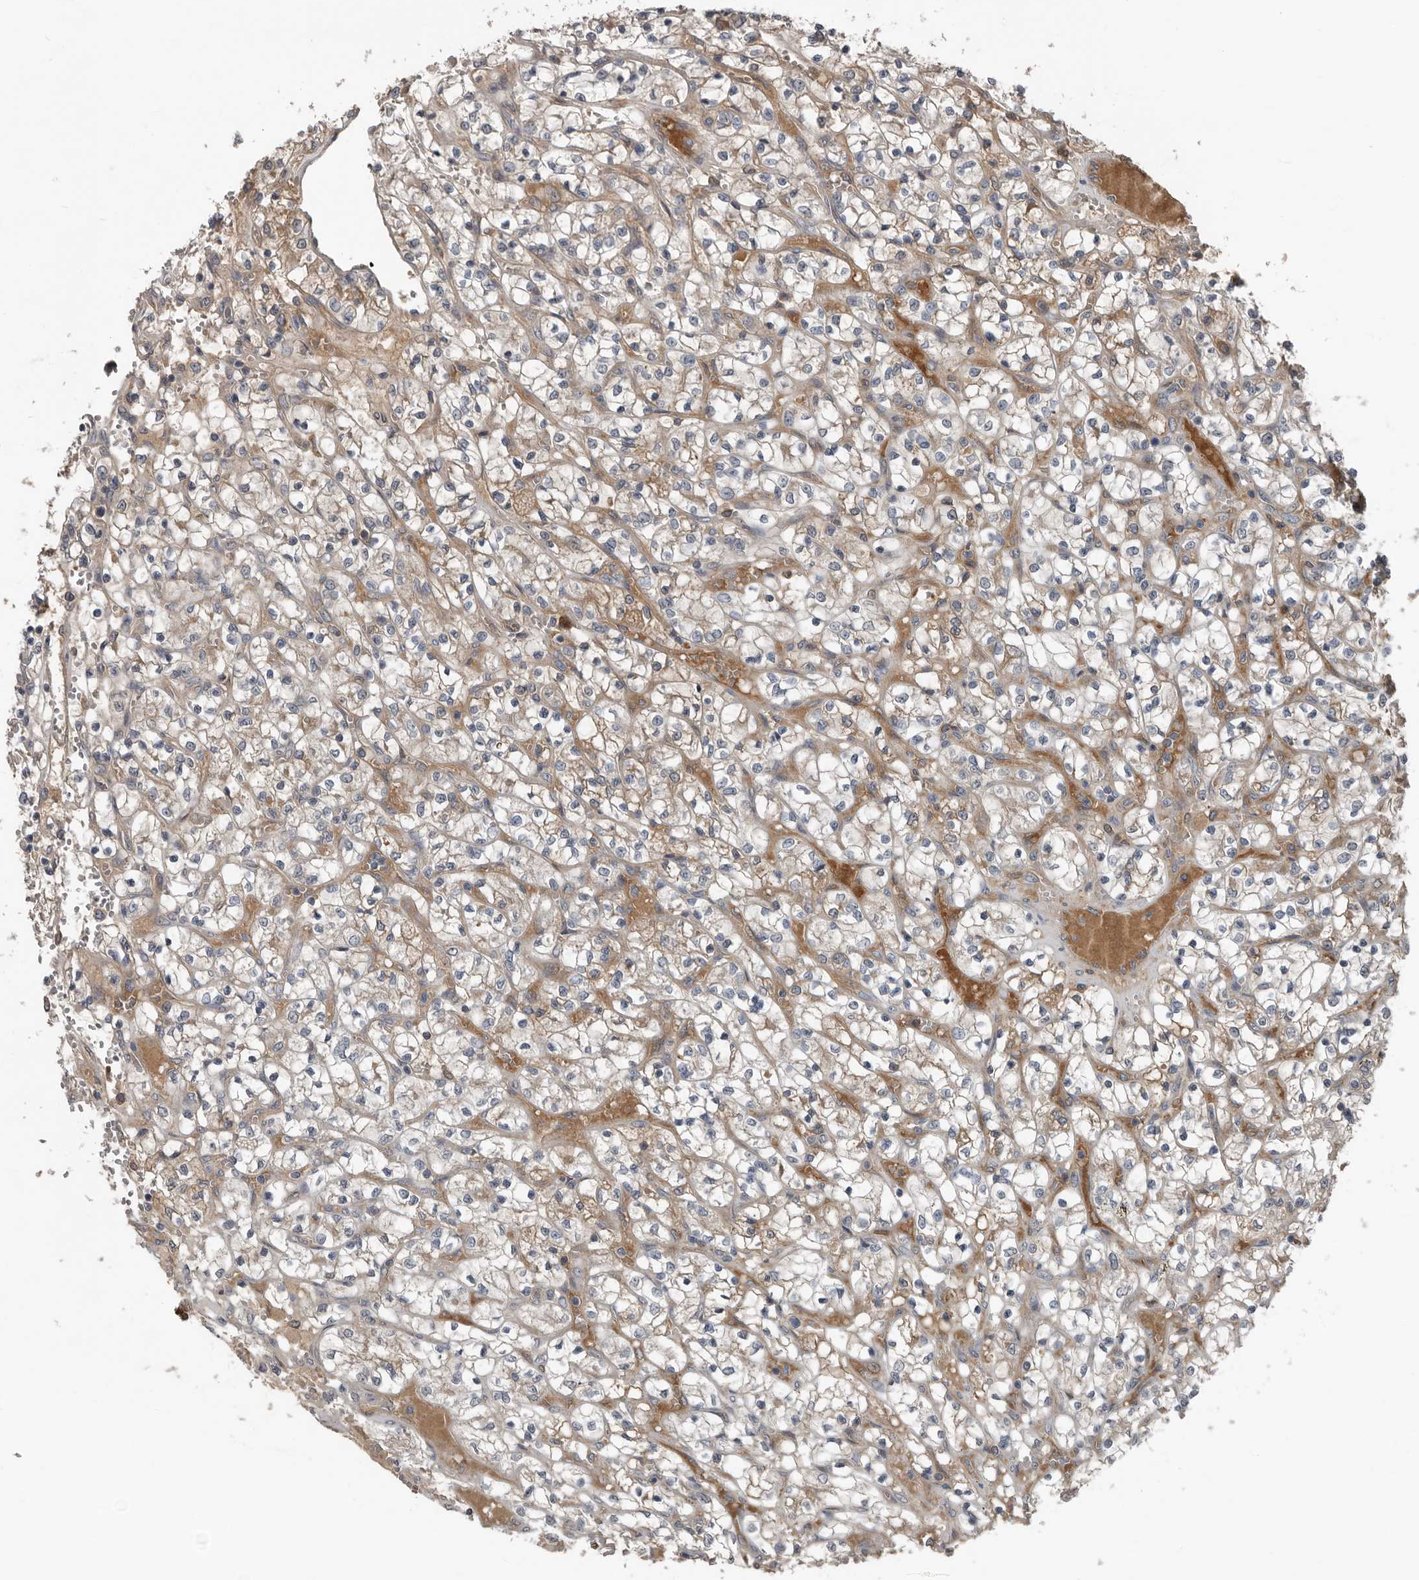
{"staining": {"intensity": "weak", "quantity": "<25%", "location": "cytoplasmic/membranous"}, "tissue": "renal cancer", "cell_type": "Tumor cells", "image_type": "cancer", "snomed": [{"axis": "morphology", "description": "Adenocarcinoma, NOS"}, {"axis": "topography", "description": "Kidney"}], "caption": "A histopathology image of renal cancer (adenocarcinoma) stained for a protein displays no brown staining in tumor cells.", "gene": "DNAJB4", "patient": {"sex": "female", "age": 69}}